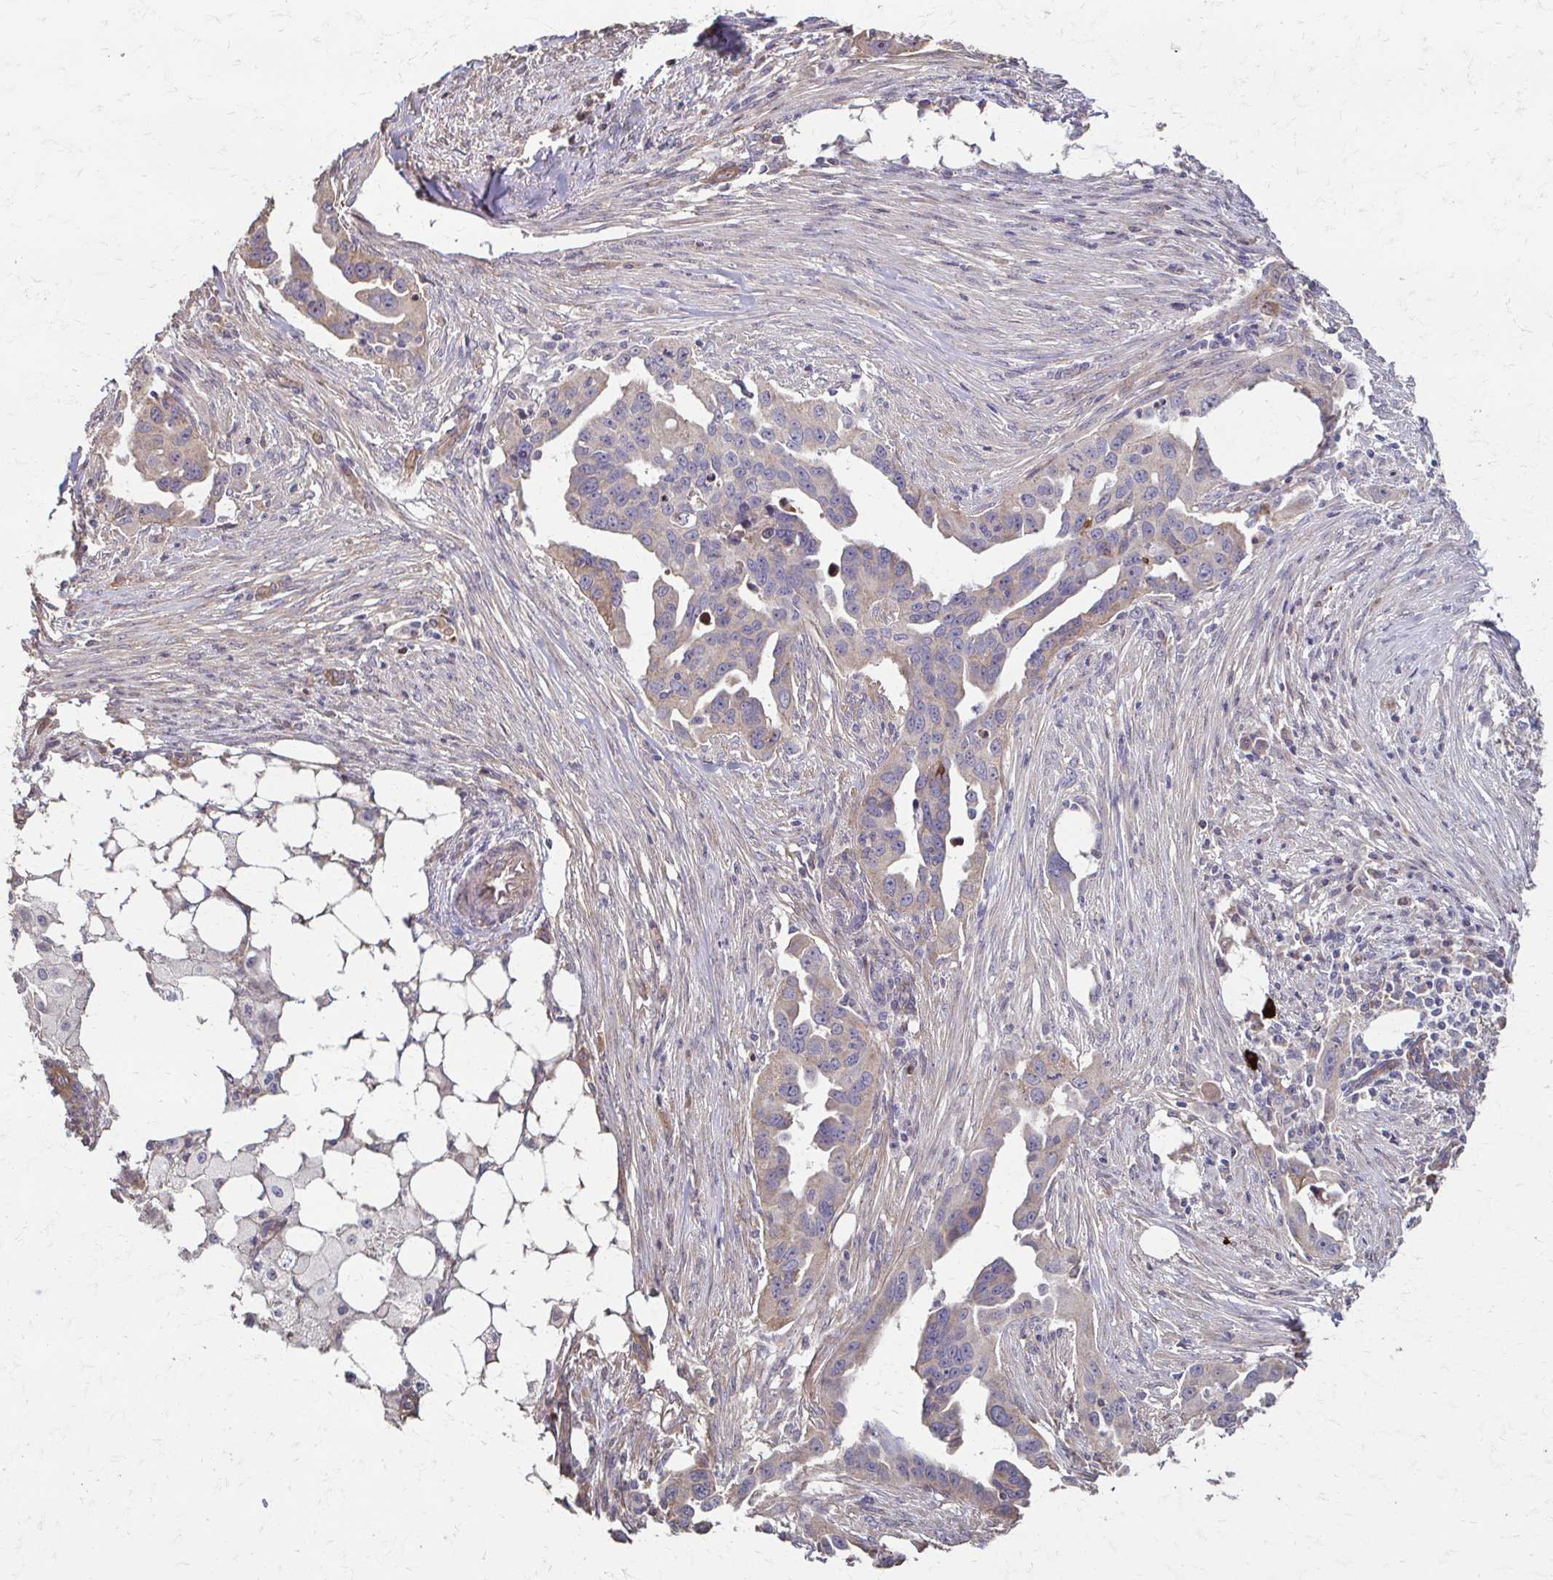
{"staining": {"intensity": "weak", "quantity": ">75%", "location": "cytoplasmic/membranous"}, "tissue": "ovarian cancer", "cell_type": "Tumor cells", "image_type": "cancer", "snomed": [{"axis": "morphology", "description": "Carcinoma, endometroid"}, {"axis": "morphology", "description": "Cystadenocarcinoma, serous, NOS"}, {"axis": "topography", "description": "Ovary"}], "caption": "Immunohistochemistry image of neoplastic tissue: ovarian endometroid carcinoma stained using immunohistochemistry (IHC) displays low levels of weak protein expression localized specifically in the cytoplasmic/membranous of tumor cells, appearing as a cytoplasmic/membranous brown color.", "gene": "IL18BP", "patient": {"sex": "female", "age": 45}}